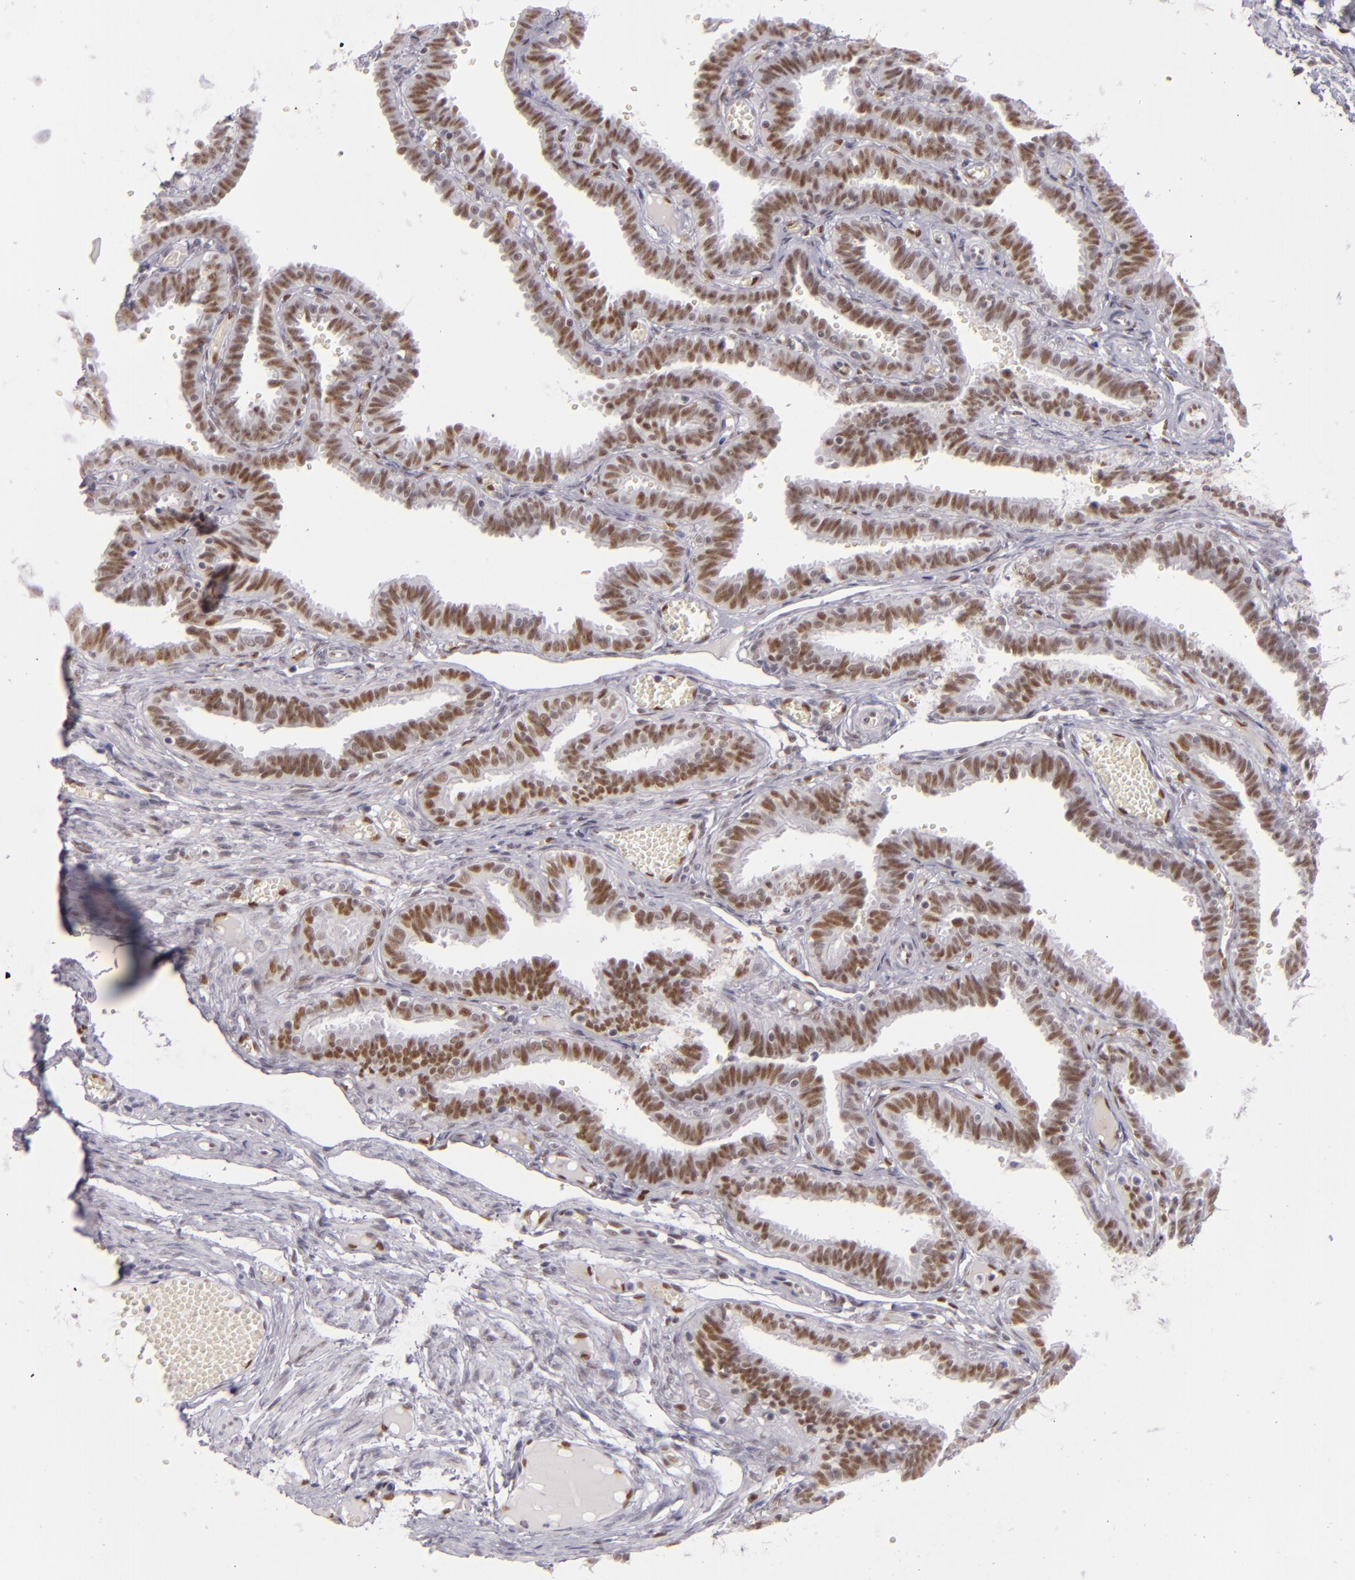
{"staining": {"intensity": "strong", "quantity": ">75%", "location": "nuclear"}, "tissue": "fallopian tube", "cell_type": "Glandular cells", "image_type": "normal", "snomed": [{"axis": "morphology", "description": "Normal tissue, NOS"}, {"axis": "topography", "description": "Fallopian tube"}], "caption": "Immunohistochemistry (IHC) of unremarkable fallopian tube displays high levels of strong nuclear expression in about >75% of glandular cells.", "gene": "TOP3A", "patient": {"sex": "female", "age": 29}}